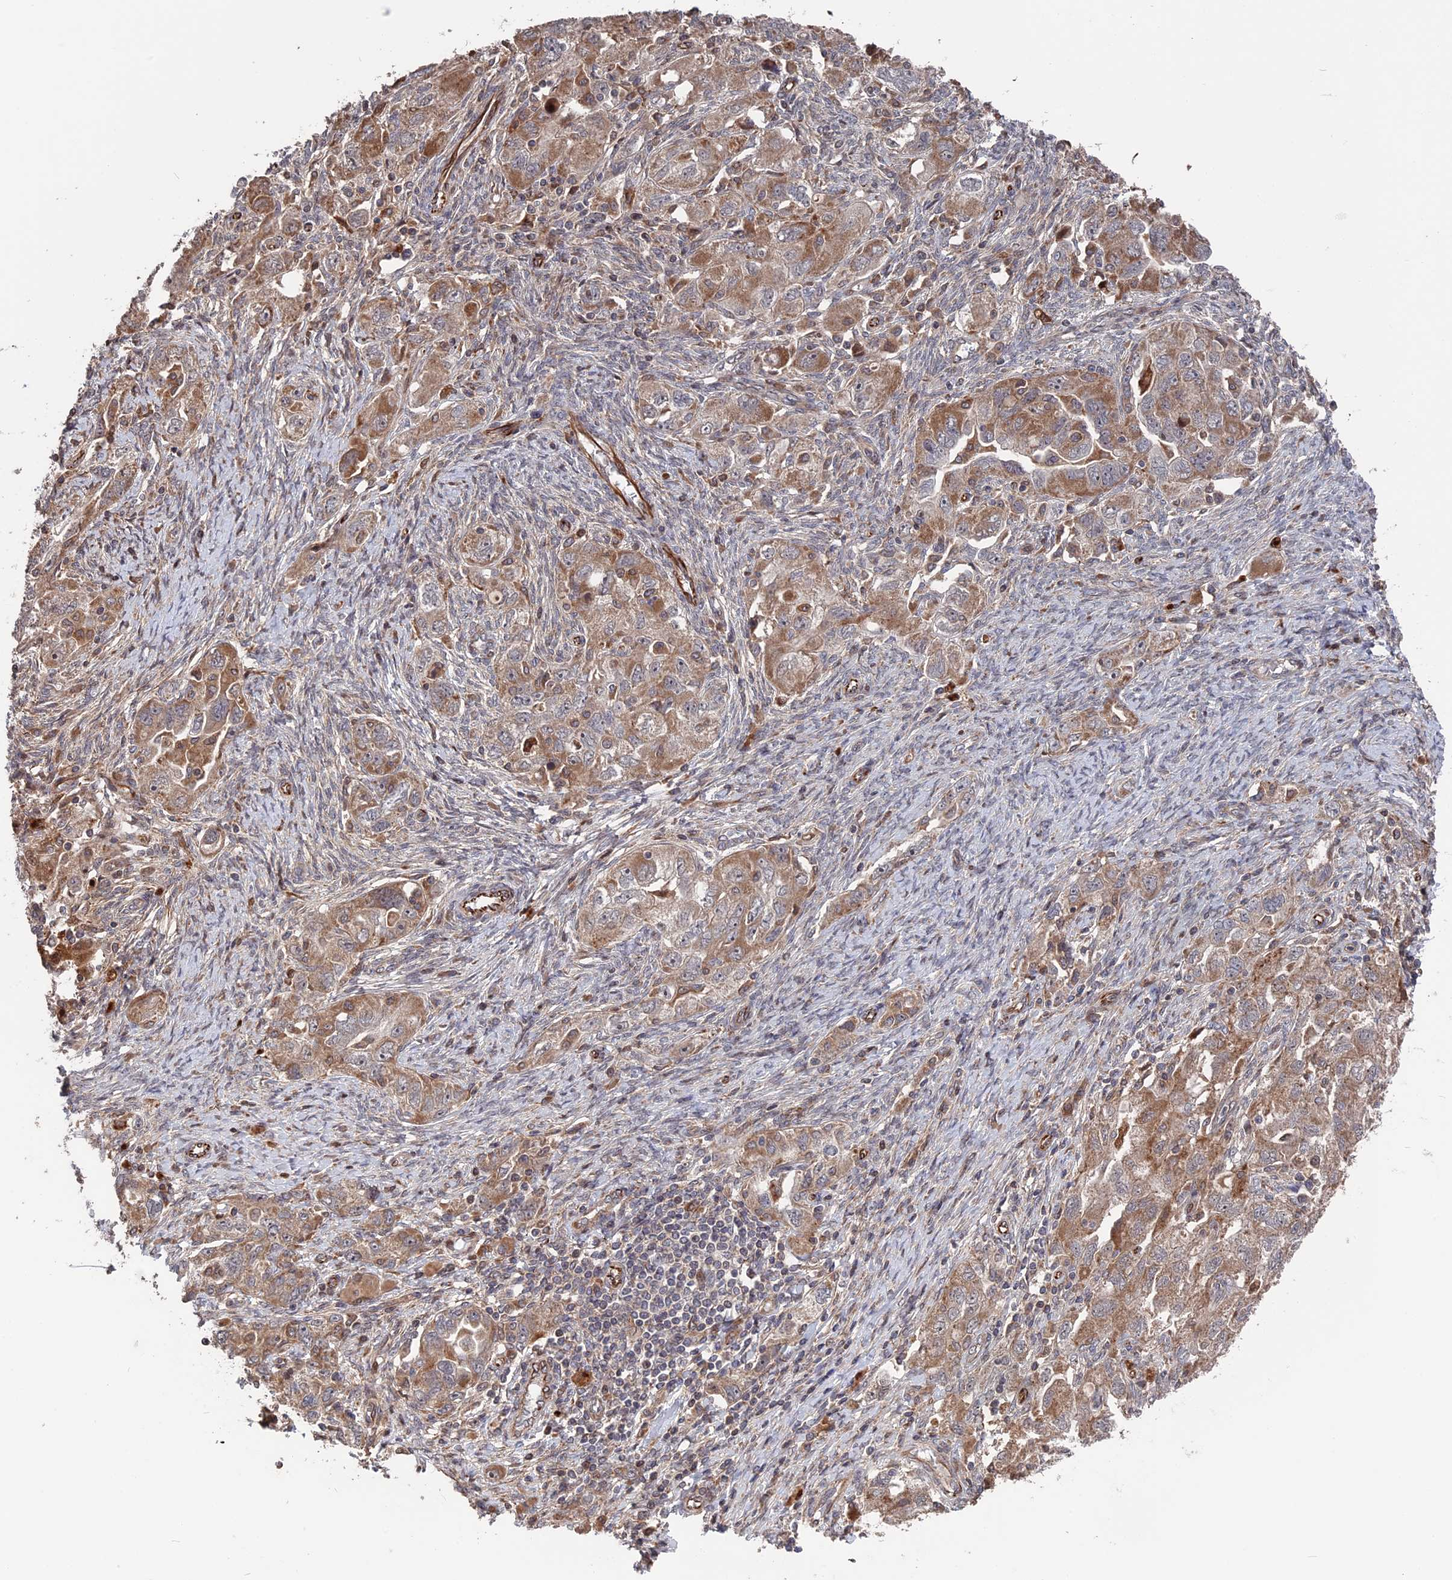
{"staining": {"intensity": "moderate", "quantity": ">75%", "location": "cytoplasmic/membranous"}, "tissue": "ovarian cancer", "cell_type": "Tumor cells", "image_type": "cancer", "snomed": [{"axis": "morphology", "description": "Carcinoma, NOS"}, {"axis": "morphology", "description": "Cystadenocarcinoma, serous, NOS"}, {"axis": "topography", "description": "Ovary"}], "caption": "IHC of human ovarian cancer (carcinoma) reveals medium levels of moderate cytoplasmic/membranous expression in about >75% of tumor cells. (brown staining indicates protein expression, while blue staining denotes nuclei).", "gene": "PLA2G15", "patient": {"sex": "female", "age": 69}}